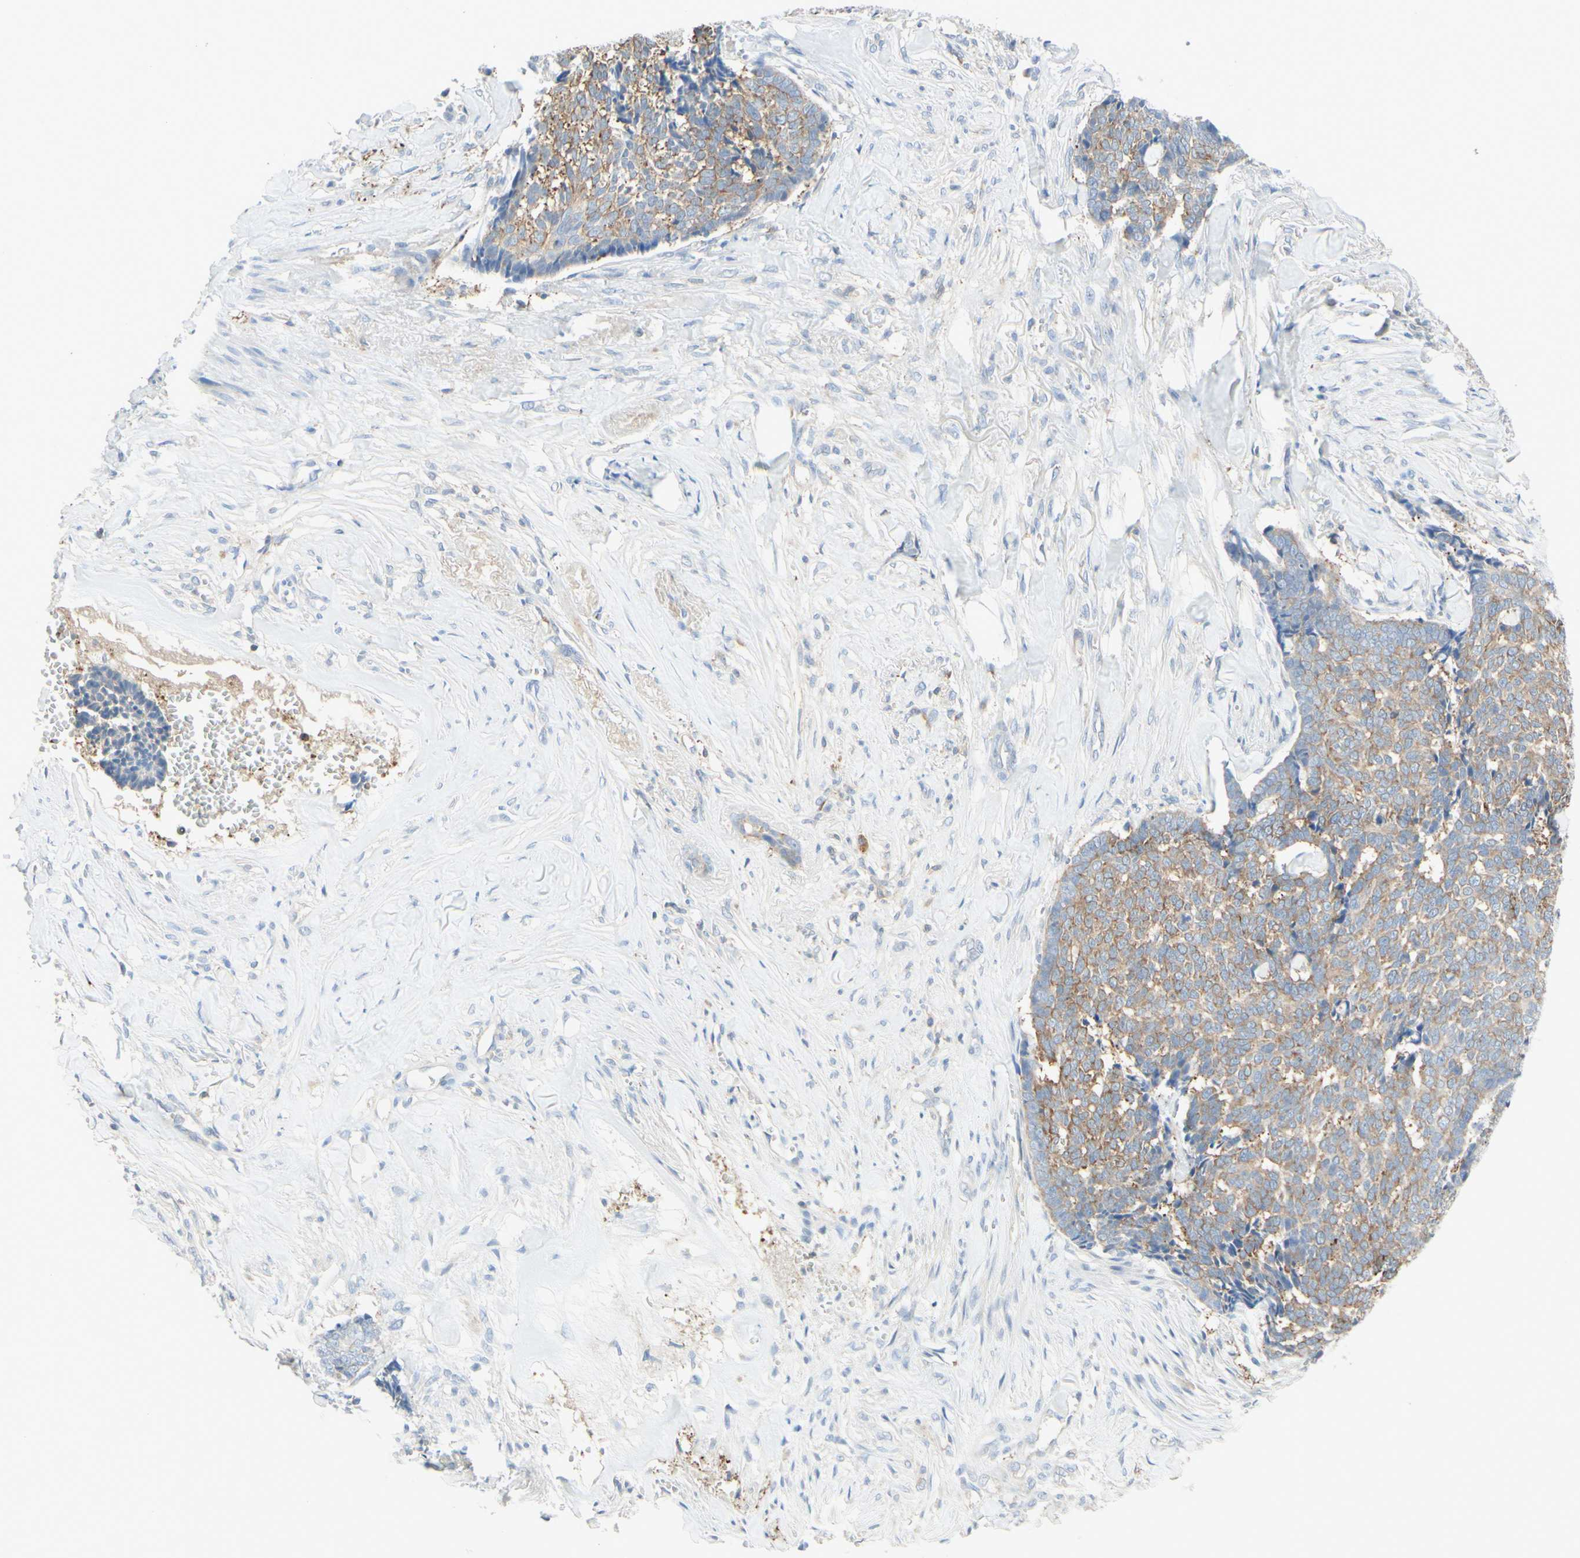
{"staining": {"intensity": "moderate", "quantity": ">75%", "location": "cytoplasmic/membranous"}, "tissue": "skin cancer", "cell_type": "Tumor cells", "image_type": "cancer", "snomed": [{"axis": "morphology", "description": "Basal cell carcinoma"}, {"axis": "topography", "description": "Skin"}], "caption": "Human skin cancer stained with a protein marker reveals moderate staining in tumor cells.", "gene": "MTM1", "patient": {"sex": "male", "age": 84}}